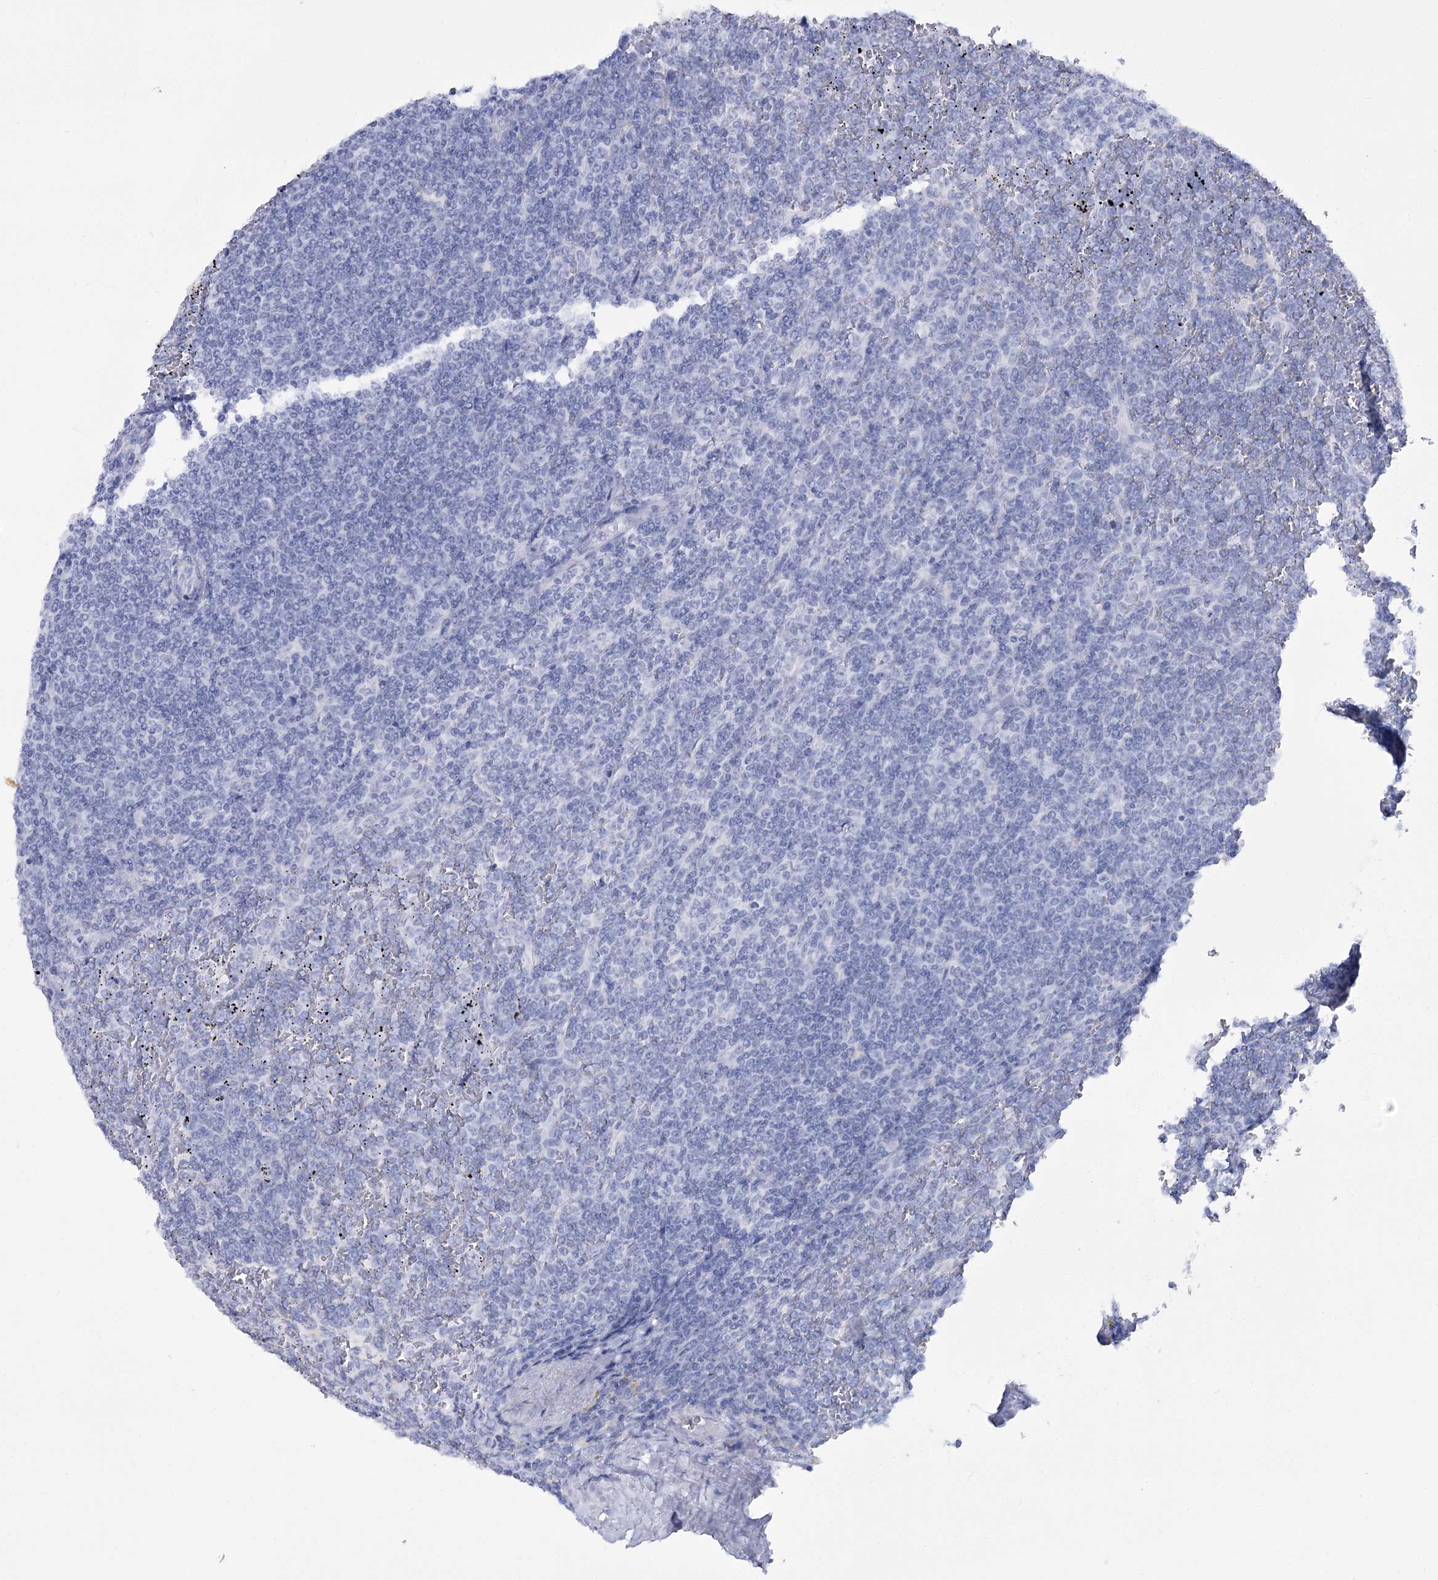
{"staining": {"intensity": "negative", "quantity": "none", "location": "none"}, "tissue": "lymphoma", "cell_type": "Tumor cells", "image_type": "cancer", "snomed": [{"axis": "morphology", "description": "Malignant lymphoma, non-Hodgkin's type, Low grade"}, {"axis": "topography", "description": "Spleen"}], "caption": "Immunohistochemistry photomicrograph of neoplastic tissue: human lymphoma stained with DAB (3,3'-diaminobenzidine) exhibits no significant protein staining in tumor cells.", "gene": "RNF186", "patient": {"sex": "female", "age": 19}}